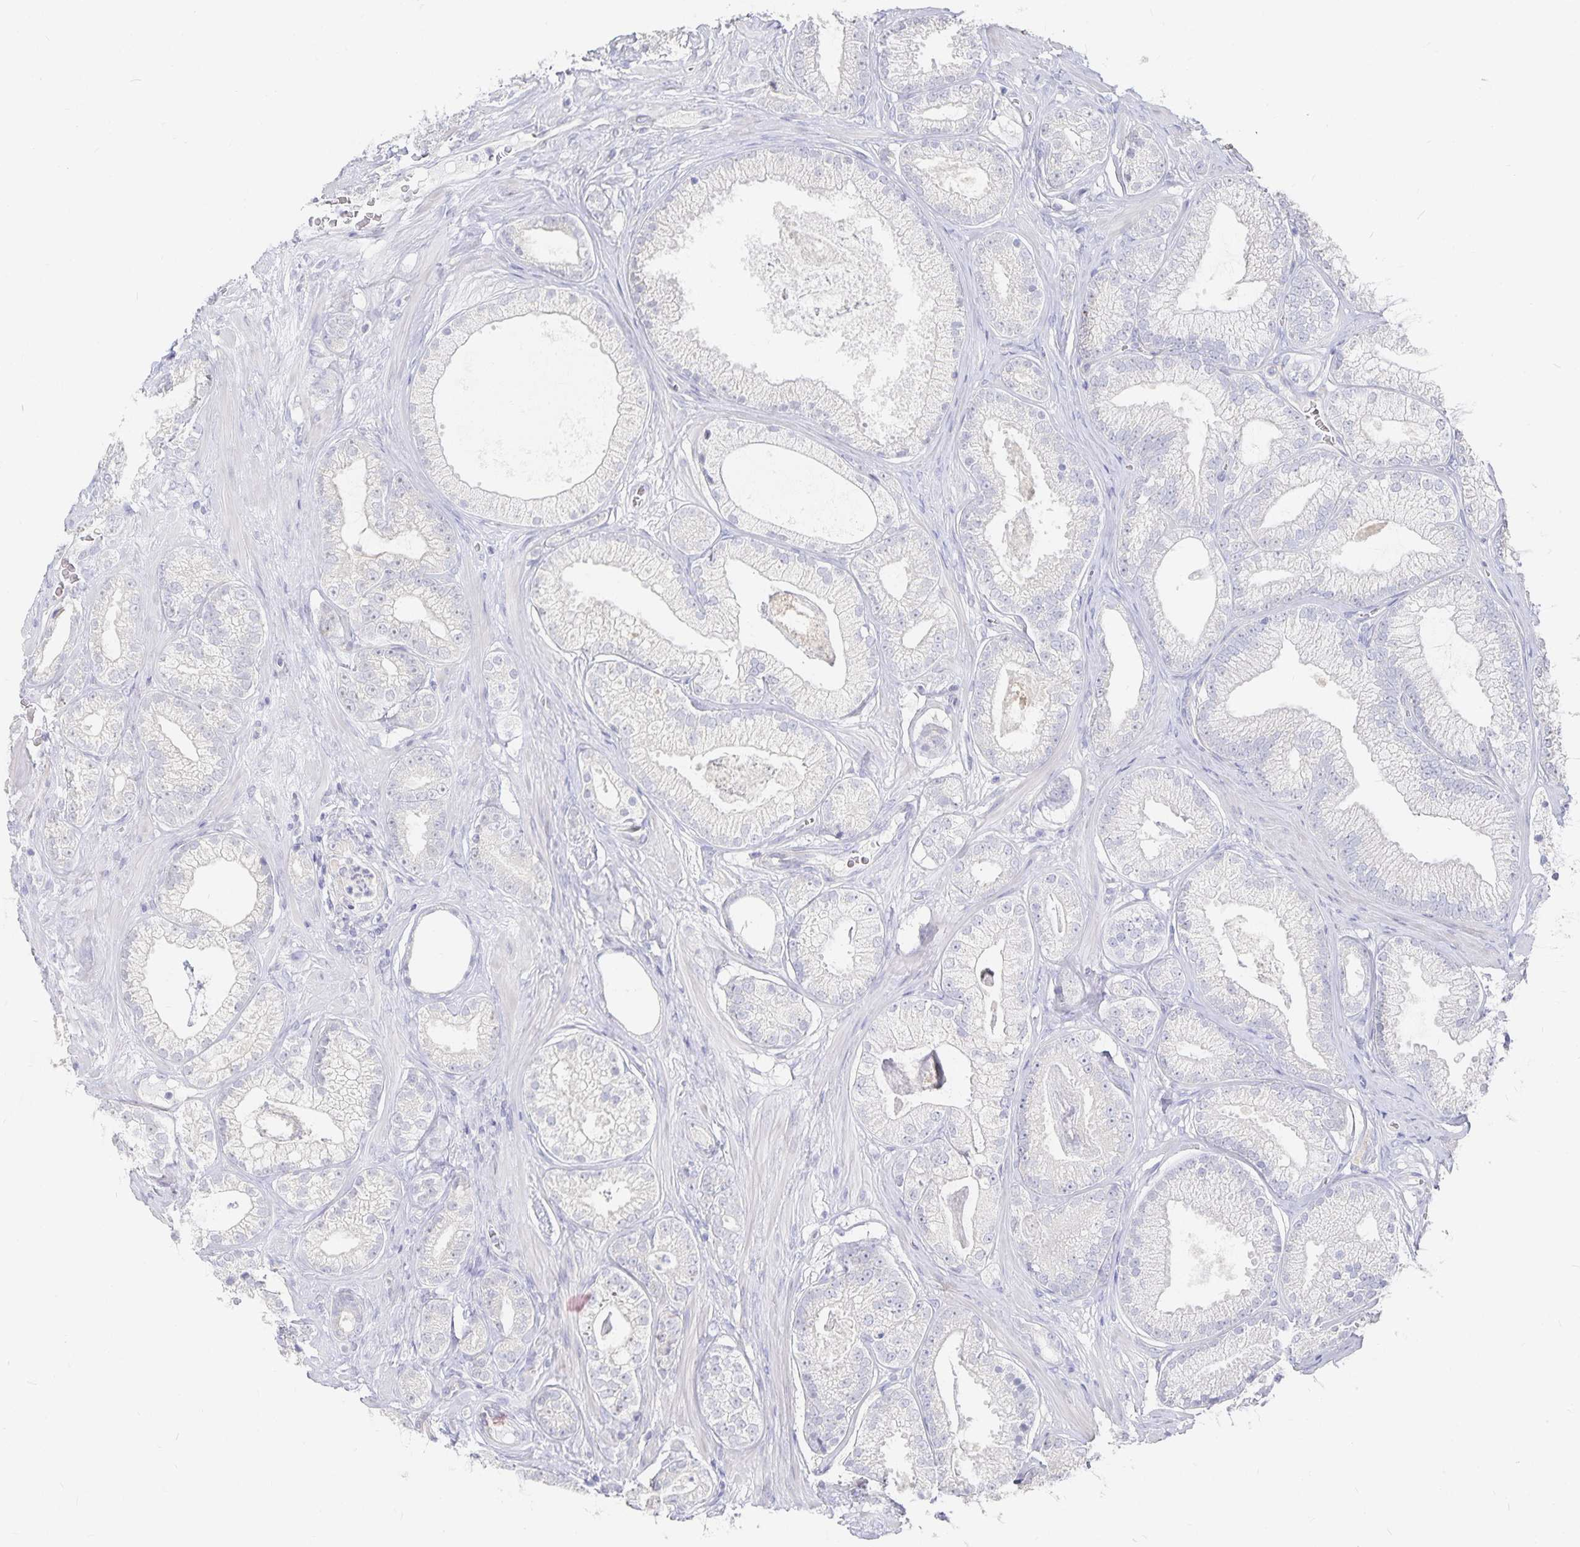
{"staining": {"intensity": "negative", "quantity": "none", "location": "none"}, "tissue": "prostate cancer", "cell_type": "Tumor cells", "image_type": "cancer", "snomed": [{"axis": "morphology", "description": "Adenocarcinoma, High grade"}, {"axis": "topography", "description": "Prostate"}], "caption": "This is a photomicrograph of immunohistochemistry (IHC) staining of adenocarcinoma (high-grade) (prostate), which shows no staining in tumor cells.", "gene": "DNAH9", "patient": {"sex": "male", "age": 66}}